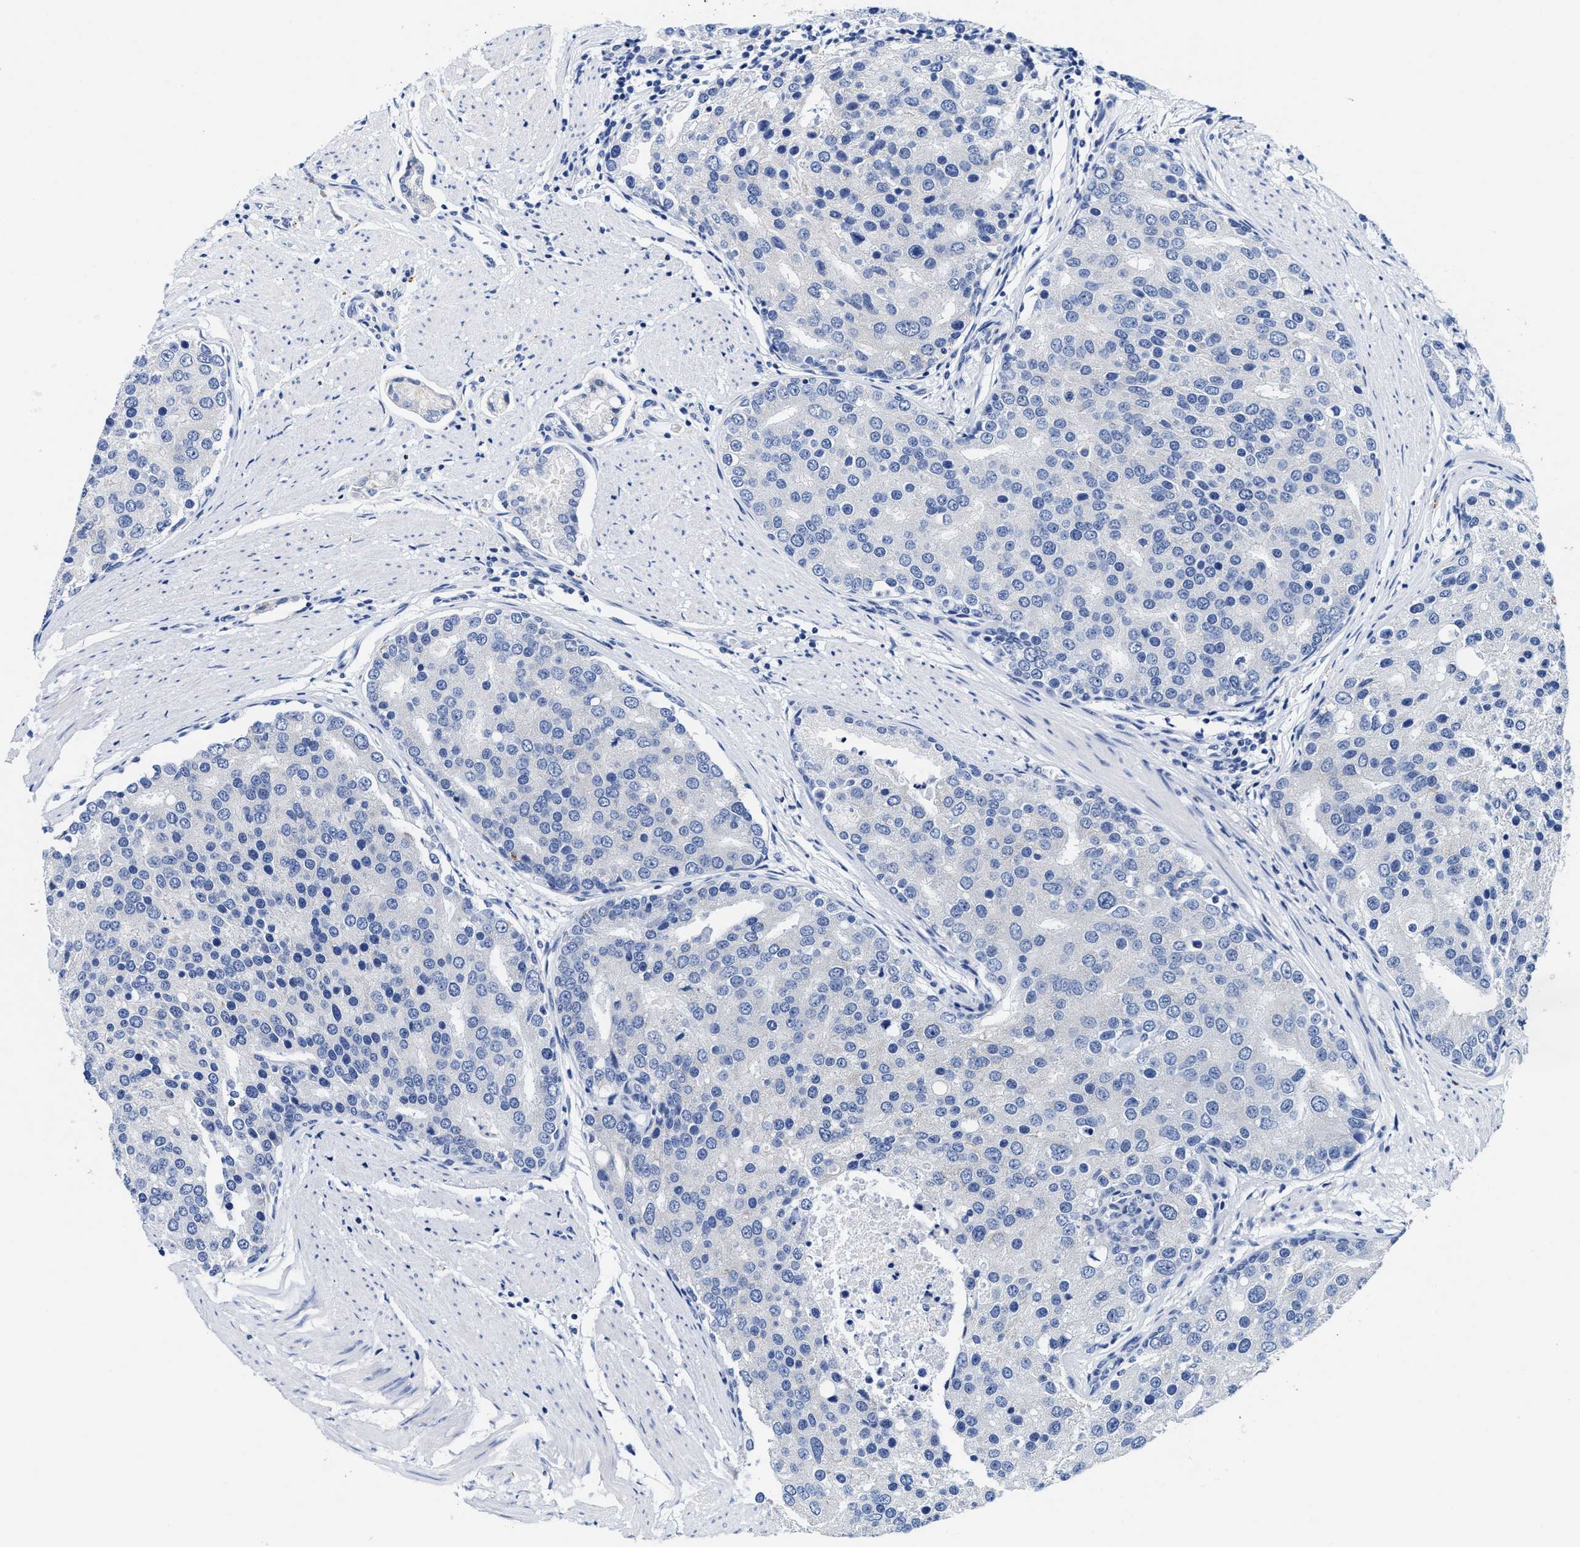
{"staining": {"intensity": "negative", "quantity": "none", "location": "none"}, "tissue": "prostate cancer", "cell_type": "Tumor cells", "image_type": "cancer", "snomed": [{"axis": "morphology", "description": "Adenocarcinoma, High grade"}, {"axis": "topography", "description": "Prostate"}], "caption": "This is a histopathology image of immunohistochemistry (IHC) staining of prostate cancer, which shows no expression in tumor cells. (IHC, brightfield microscopy, high magnification).", "gene": "TBRG4", "patient": {"sex": "male", "age": 50}}